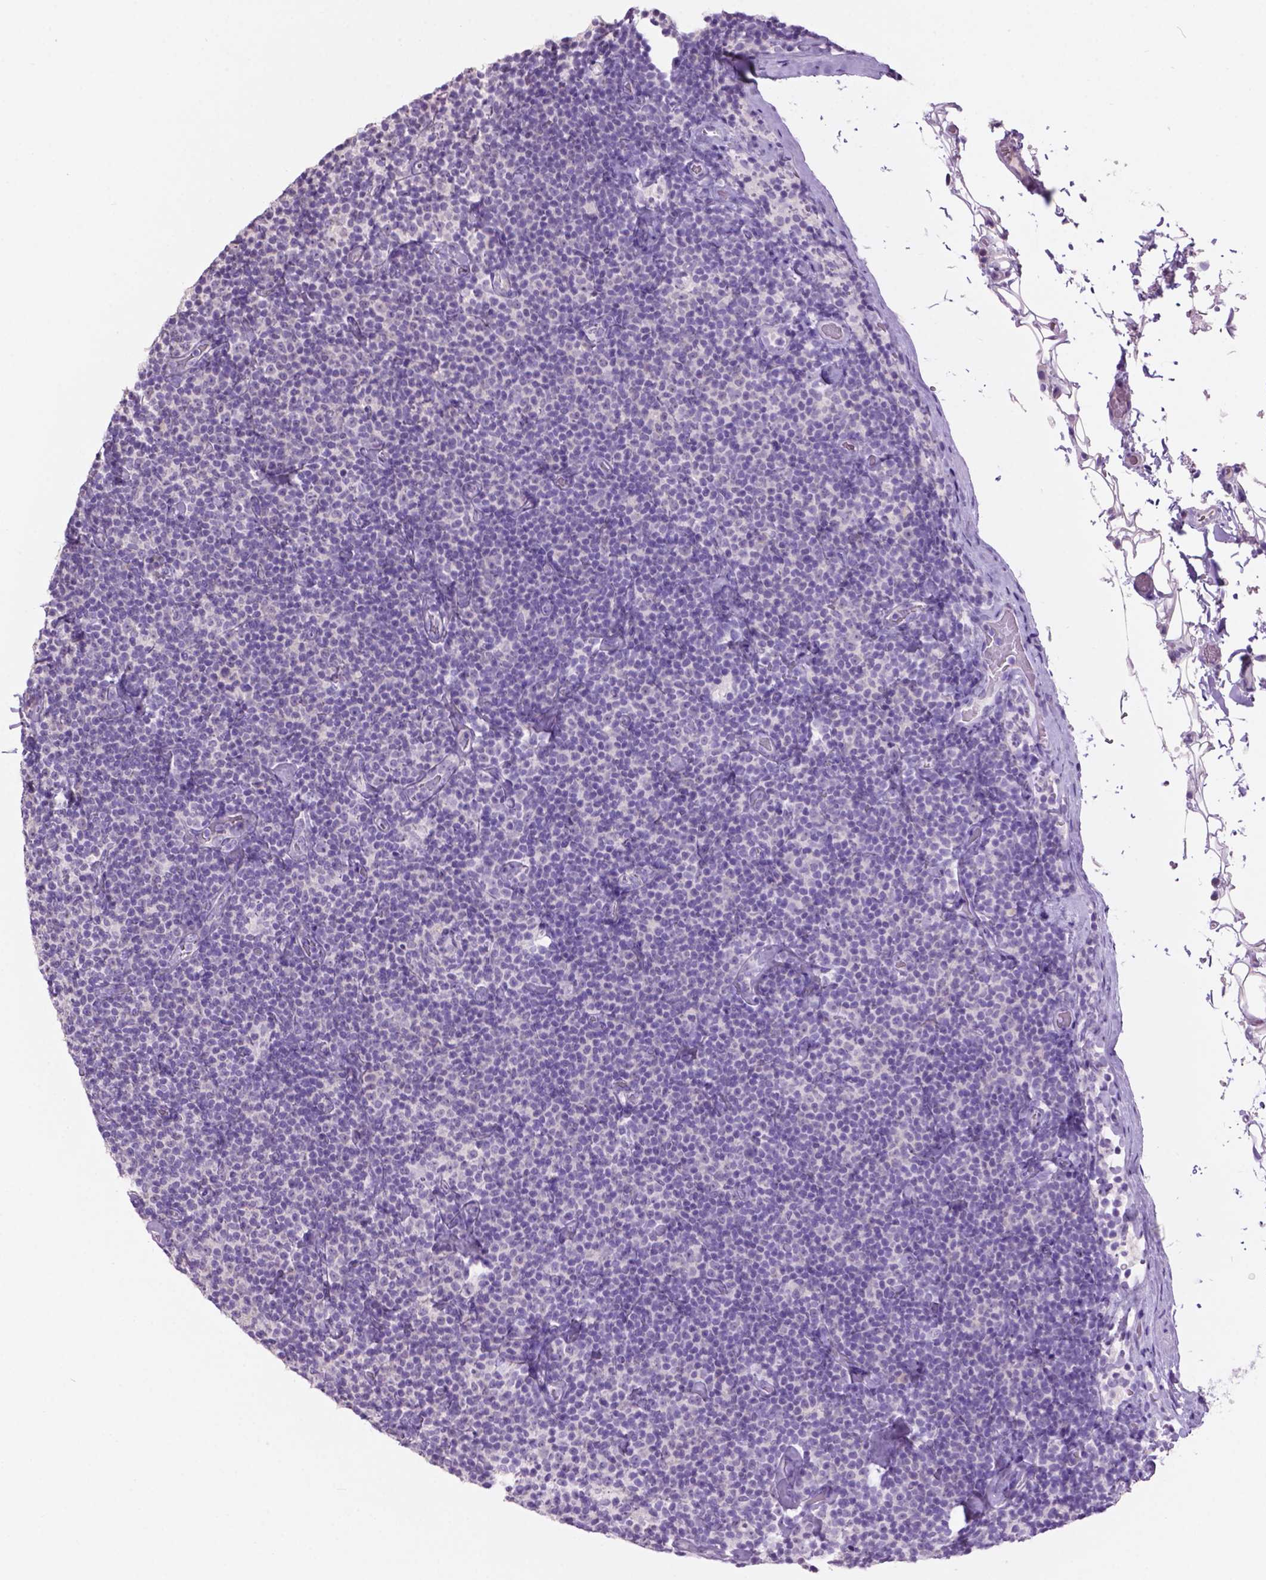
{"staining": {"intensity": "negative", "quantity": "none", "location": "none"}, "tissue": "lymphoma", "cell_type": "Tumor cells", "image_type": "cancer", "snomed": [{"axis": "morphology", "description": "Malignant lymphoma, non-Hodgkin's type, Low grade"}, {"axis": "topography", "description": "Lymph node"}], "caption": "Lymphoma stained for a protein using IHC reveals no expression tumor cells.", "gene": "CRYBA4", "patient": {"sex": "male", "age": 81}}